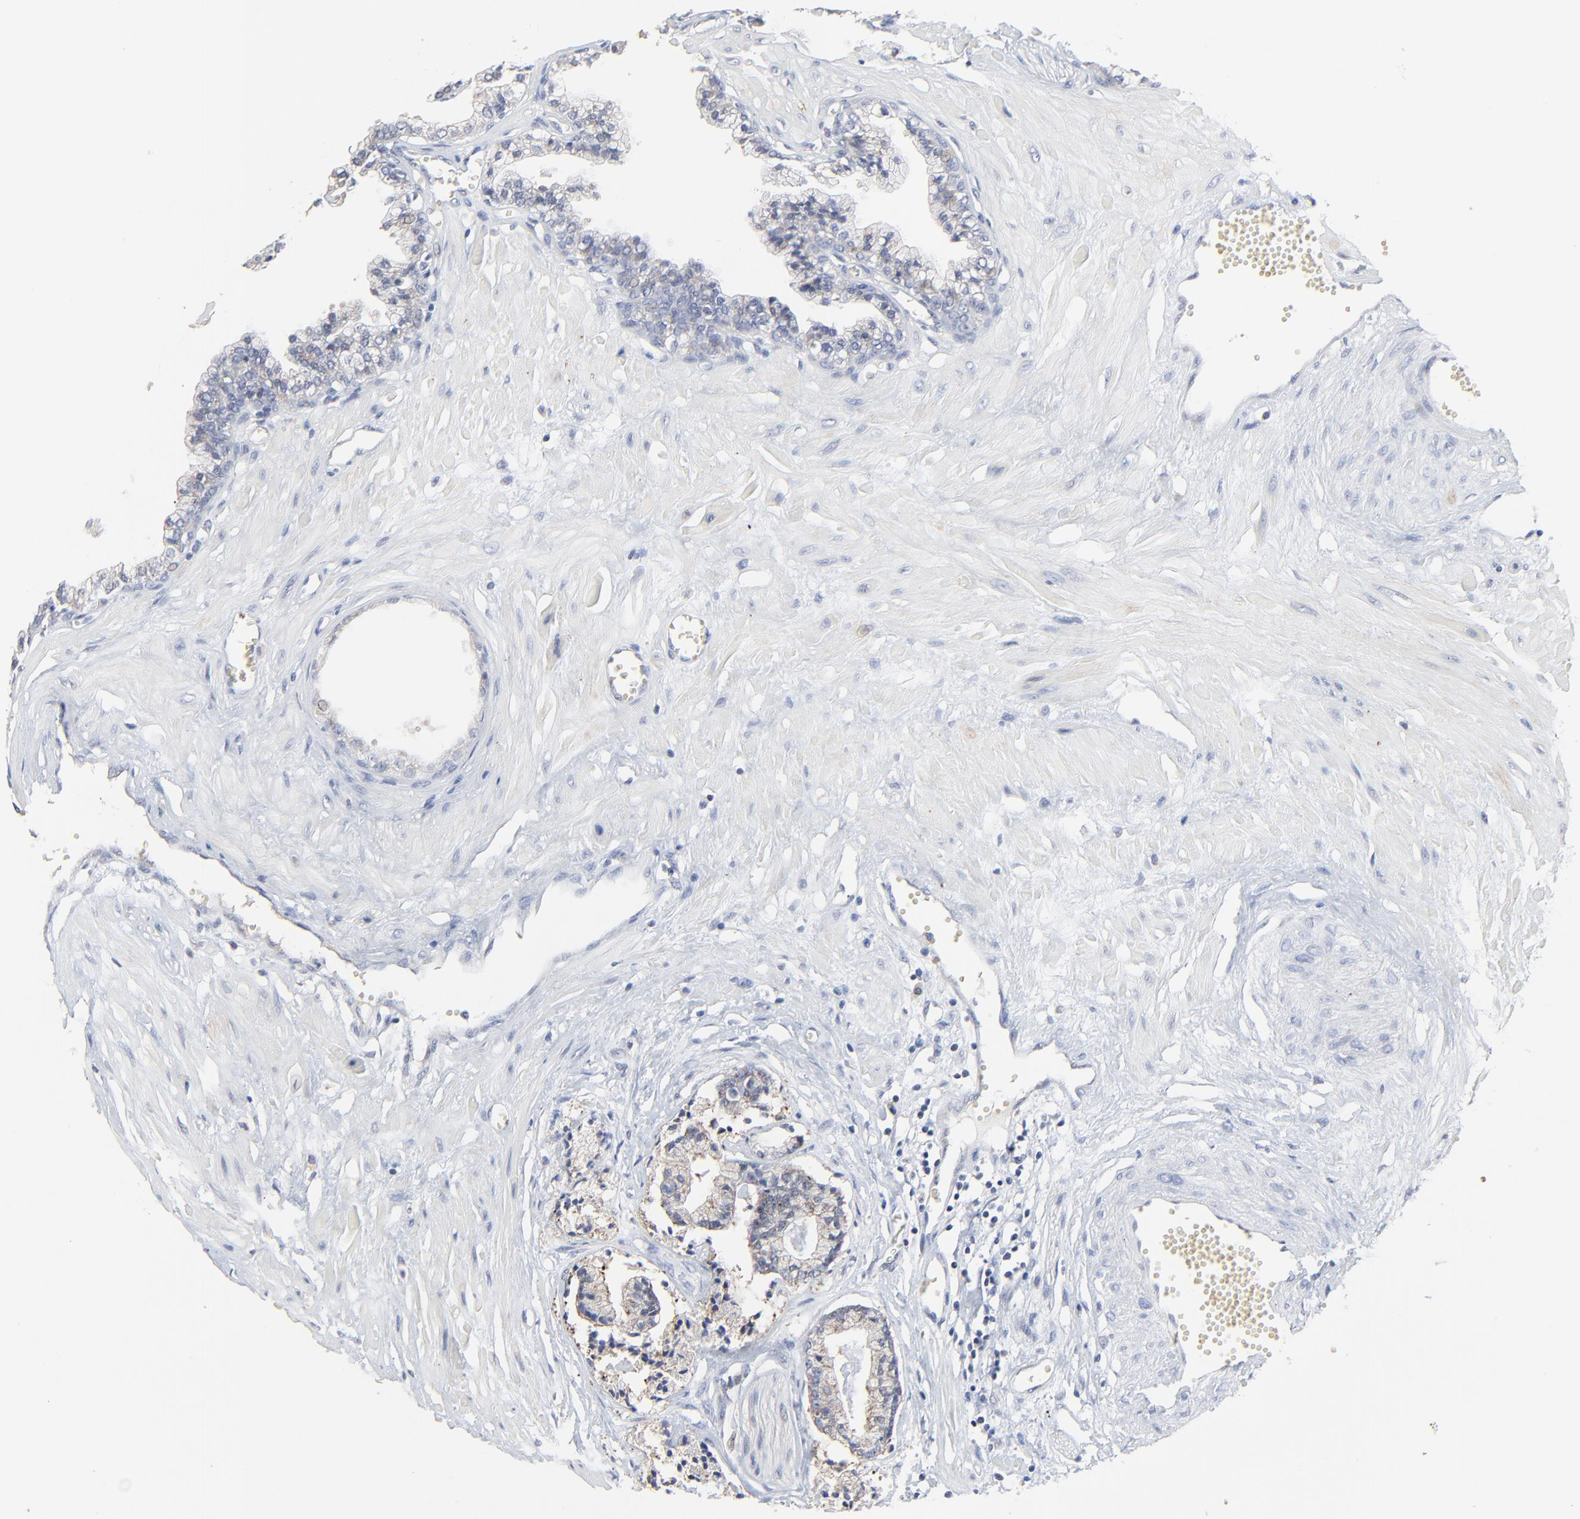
{"staining": {"intensity": "weak", "quantity": ">75%", "location": "cytoplasmic/membranous"}, "tissue": "prostate cancer", "cell_type": "Tumor cells", "image_type": "cancer", "snomed": [{"axis": "morphology", "description": "Adenocarcinoma, High grade"}, {"axis": "topography", "description": "Prostate"}], "caption": "High-grade adenocarcinoma (prostate) stained with a brown dye exhibits weak cytoplasmic/membranous positive positivity in about >75% of tumor cells.", "gene": "FANCB", "patient": {"sex": "male", "age": 56}}